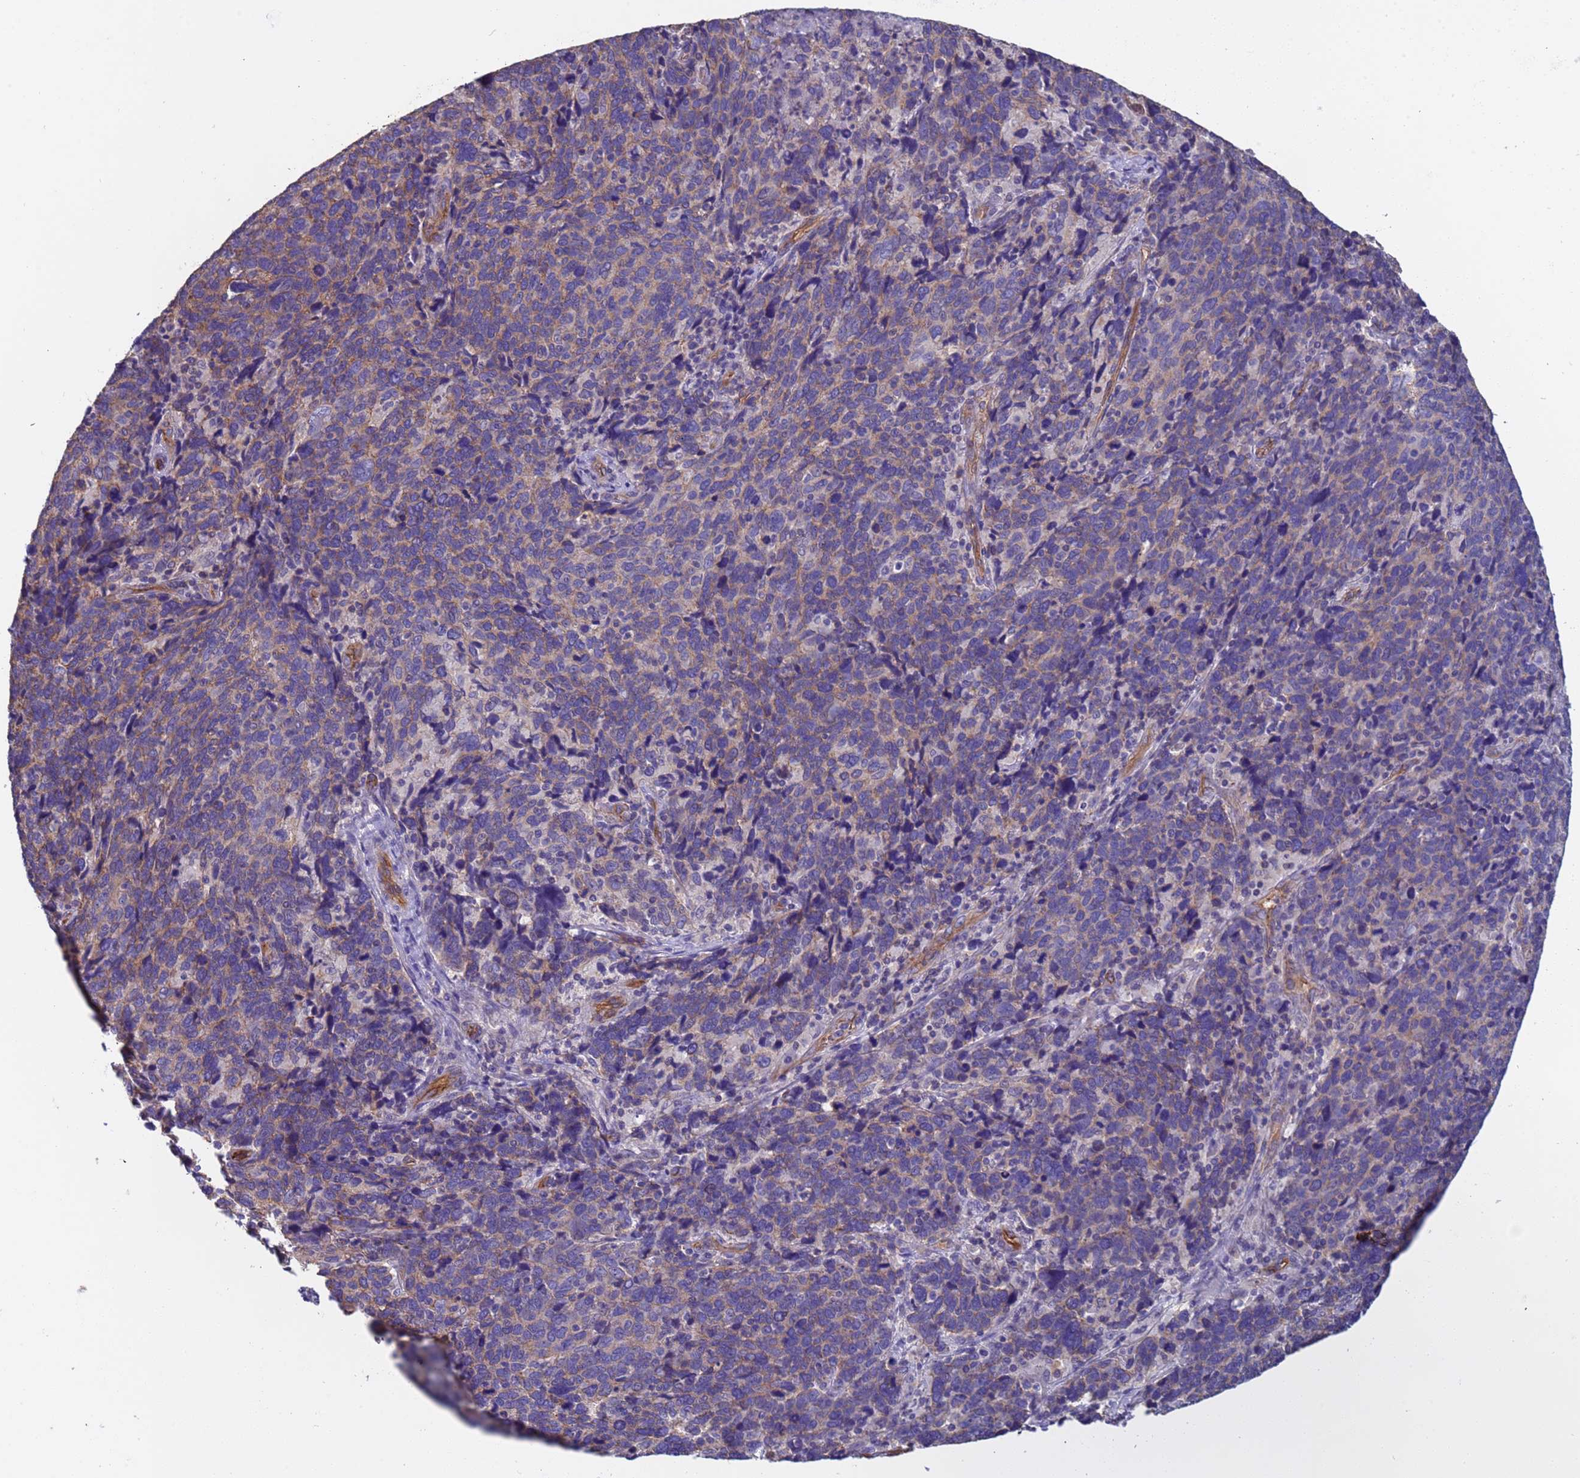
{"staining": {"intensity": "weak", "quantity": "25%-75%", "location": "cytoplasmic/membranous"}, "tissue": "cervical cancer", "cell_type": "Tumor cells", "image_type": "cancer", "snomed": [{"axis": "morphology", "description": "Squamous cell carcinoma, NOS"}, {"axis": "topography", "description": "Cervix"}], "caption": "An IHC micrograph of neoplastic tissue is shown. Protein staining in brown labels weak cytoplasmic/membranous positivity in cervical cancer within tumor cells. Using DAB (3,3'-diaminobenzidine) (brown) and hematoxylin (blue) stains, captured at high magnification using brightfield microscopy.", "gene": "ZNF248", "patient": {"sex": "female", "age": 41}}